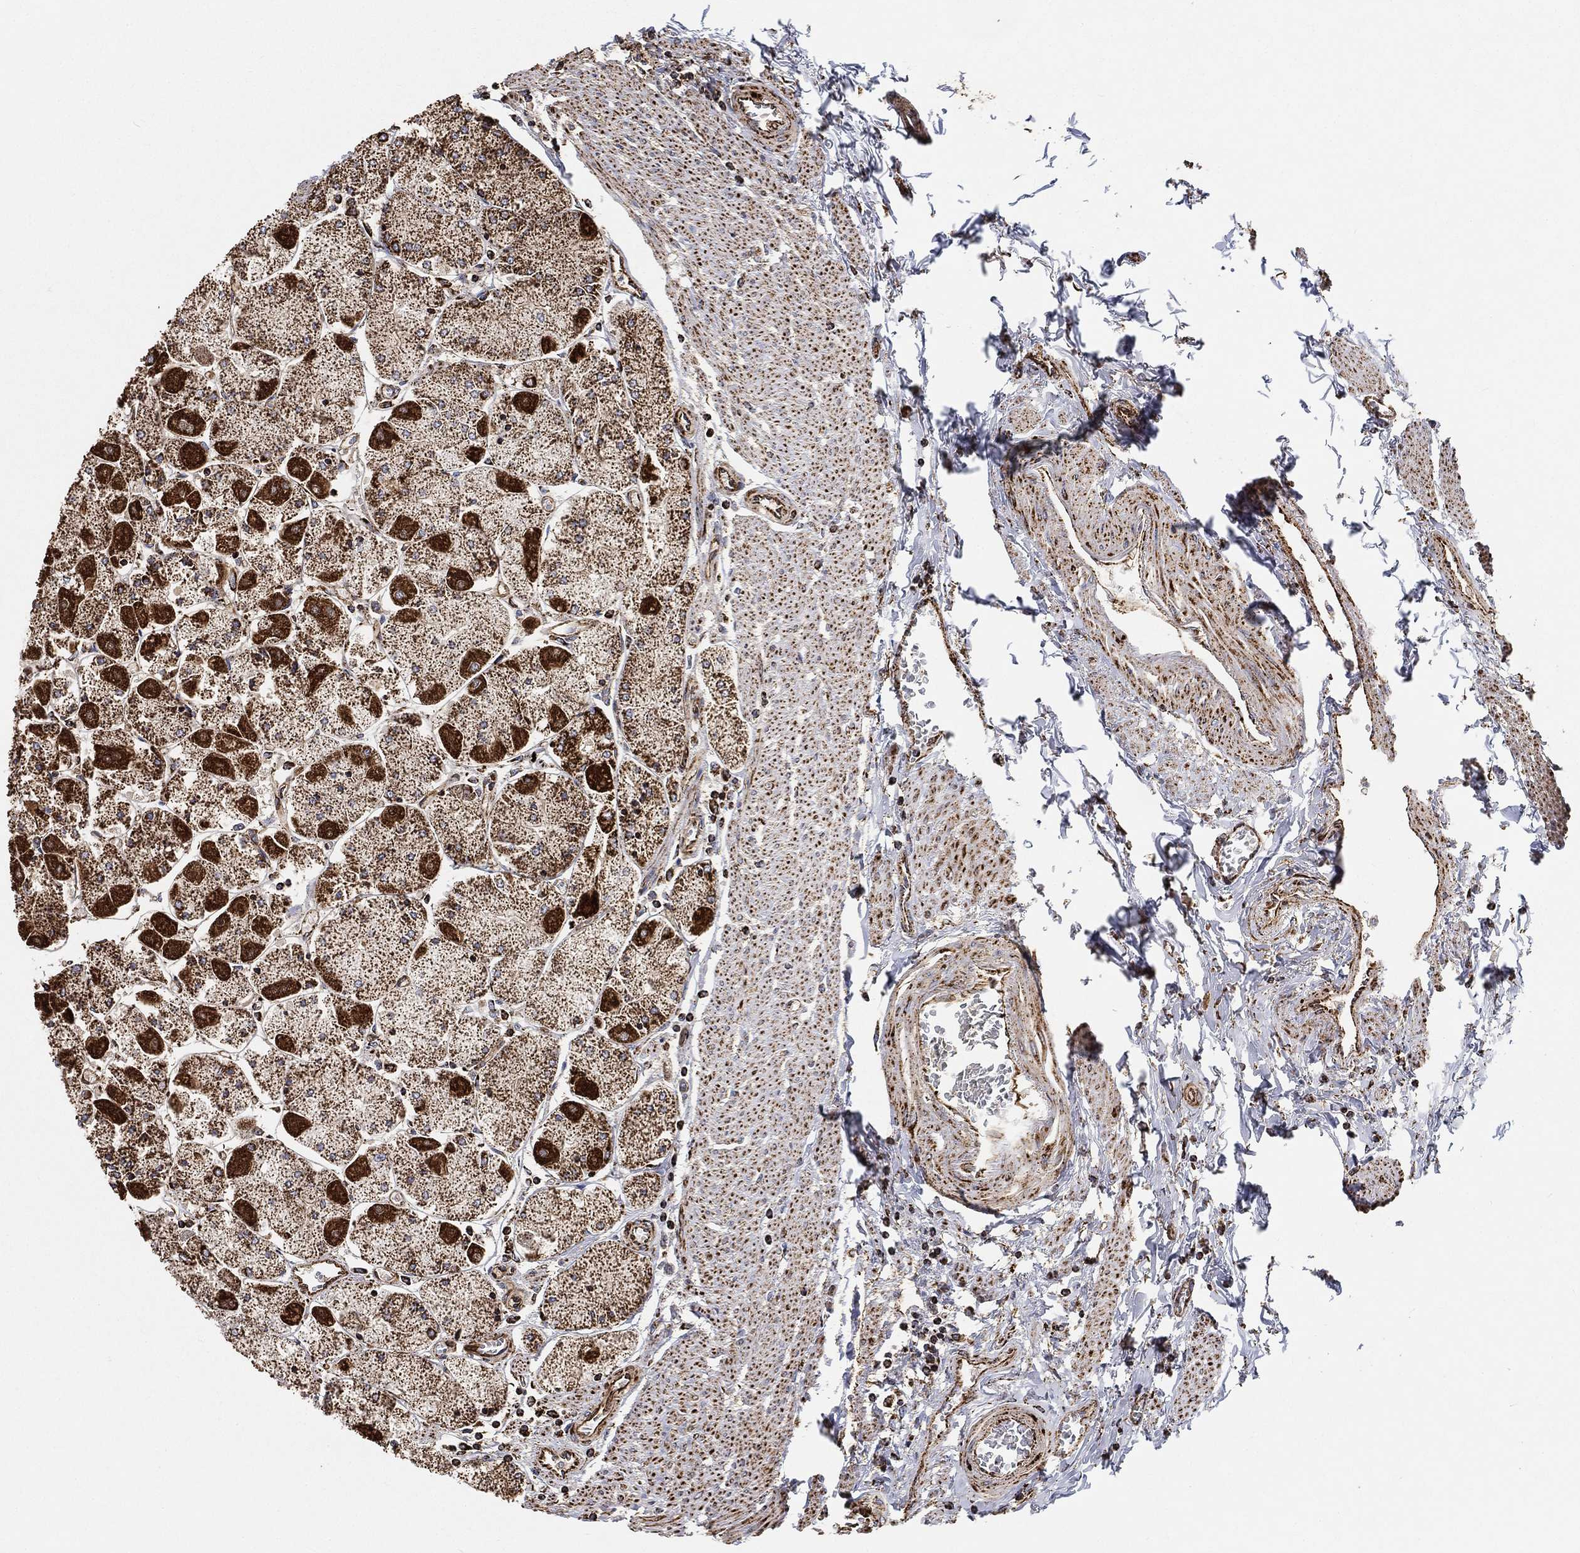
{"staining": {"intensity": "strong", "quantity": "25%-75%", "location": "cytoplasmic/membranous"}, "tissue": "stomach", "cell_type": "Glandular cells", "image_type": "normal", "snomed": [{"axis": "morphology", "description": "Normal tissue, NOS"}, {"axis": "topography", "description": "Stomach"}], "caption": "This image exhibits normal stomach stained with immunohistochemistry to label a protein in brown. The cytoplasmic/membranous of glandular cells show strong positivity for the protein. Nuclei are counter-stained blue.", "gene": "SLC38A7", "patient": {"sex": "male", "age": 70}}